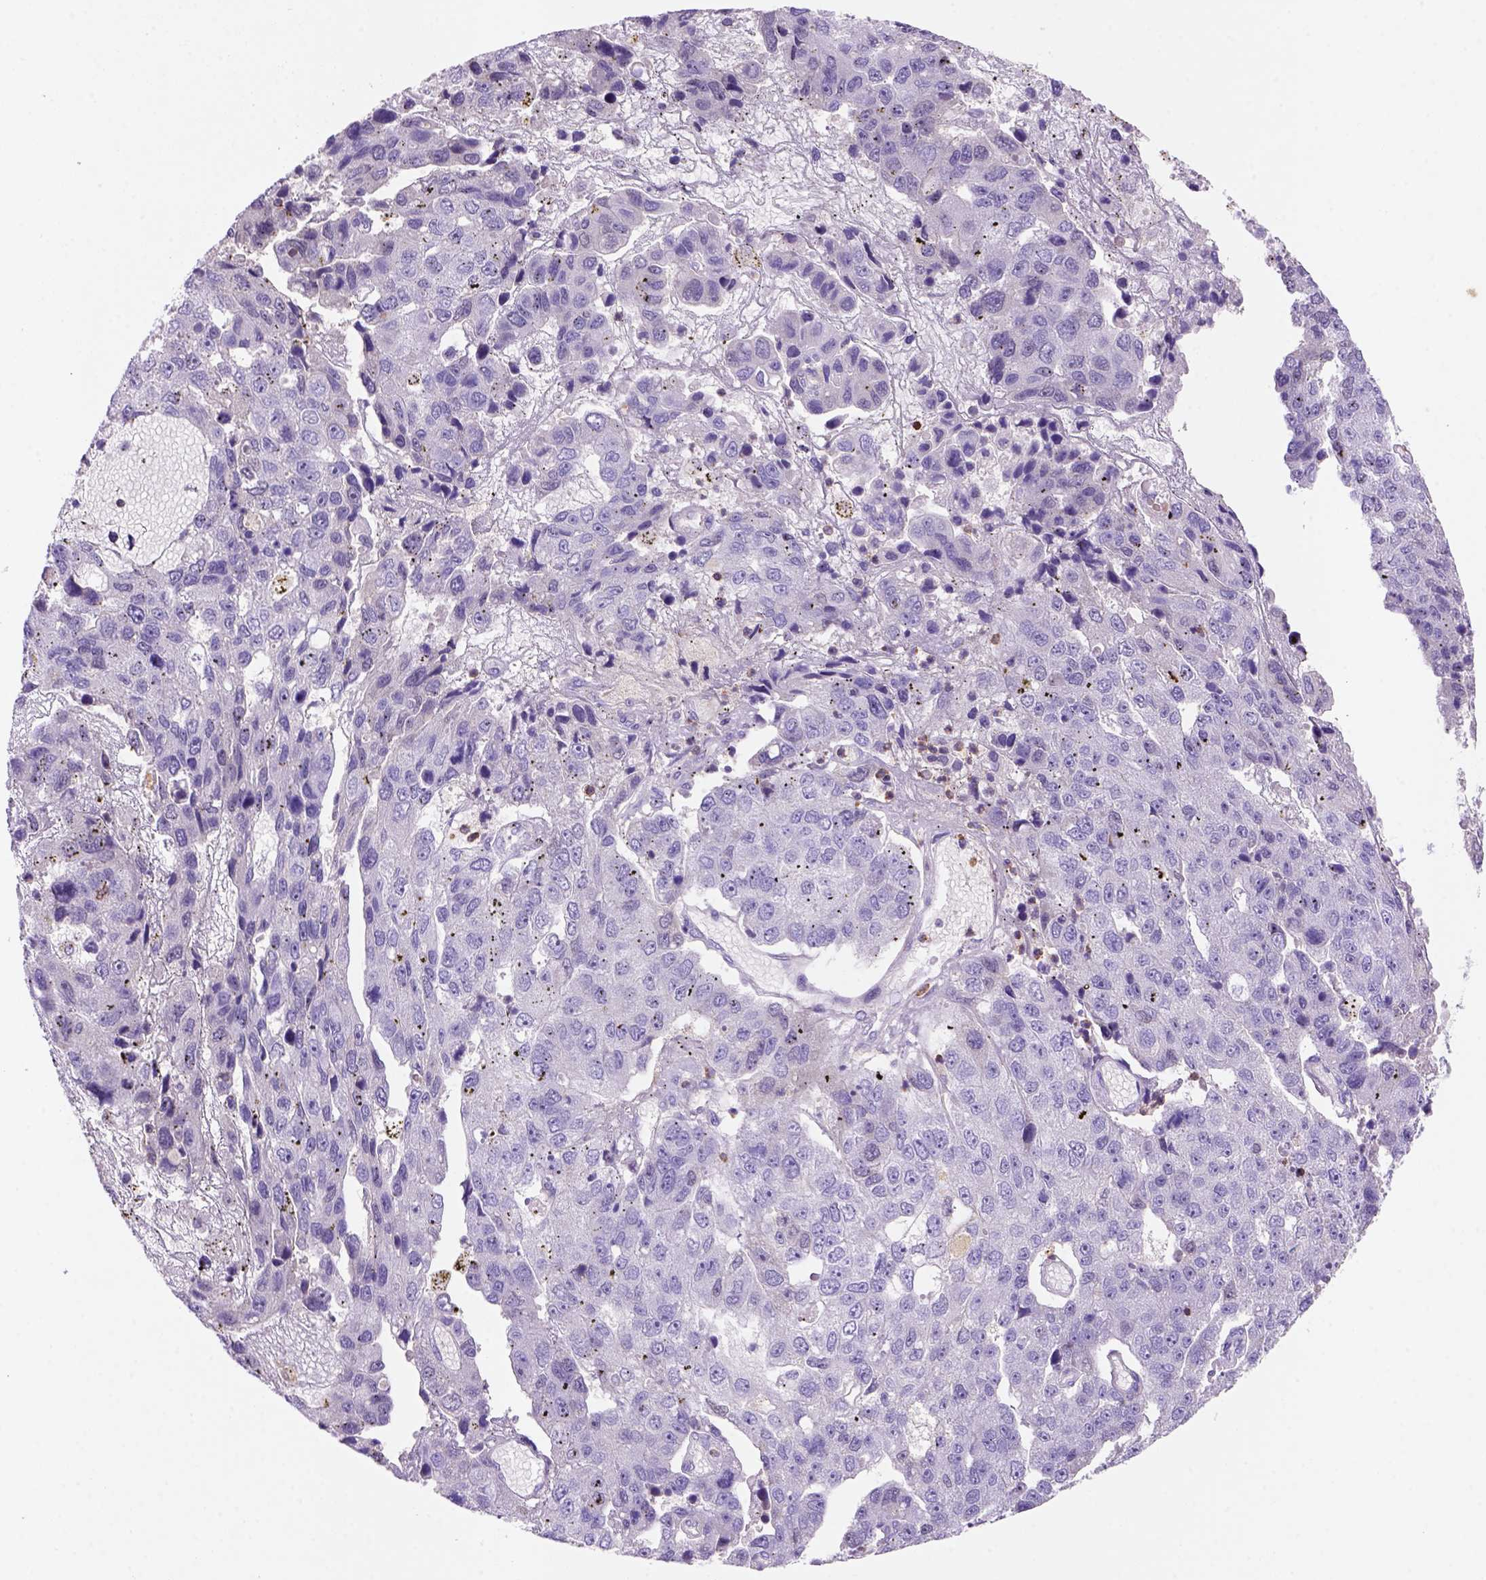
{"staining": {"intensity": "negative", "quantity": "none", "location": "none"}, "tissue": "pancreatic cancer", "cell_type": "Tumor cells", "image_type": "cancer", "snomed": [{"axis": "morphology", "description": "Adenocarcinoma, NOS"}, {"axis": "topography", "description": "Pancreas"}], "caption": "Photomicrograph shows no significant protein staining in tumor cells of pancreatic cancer.", "gene": "INPP5D", "patient": {"sex": "female", "age": 61}}